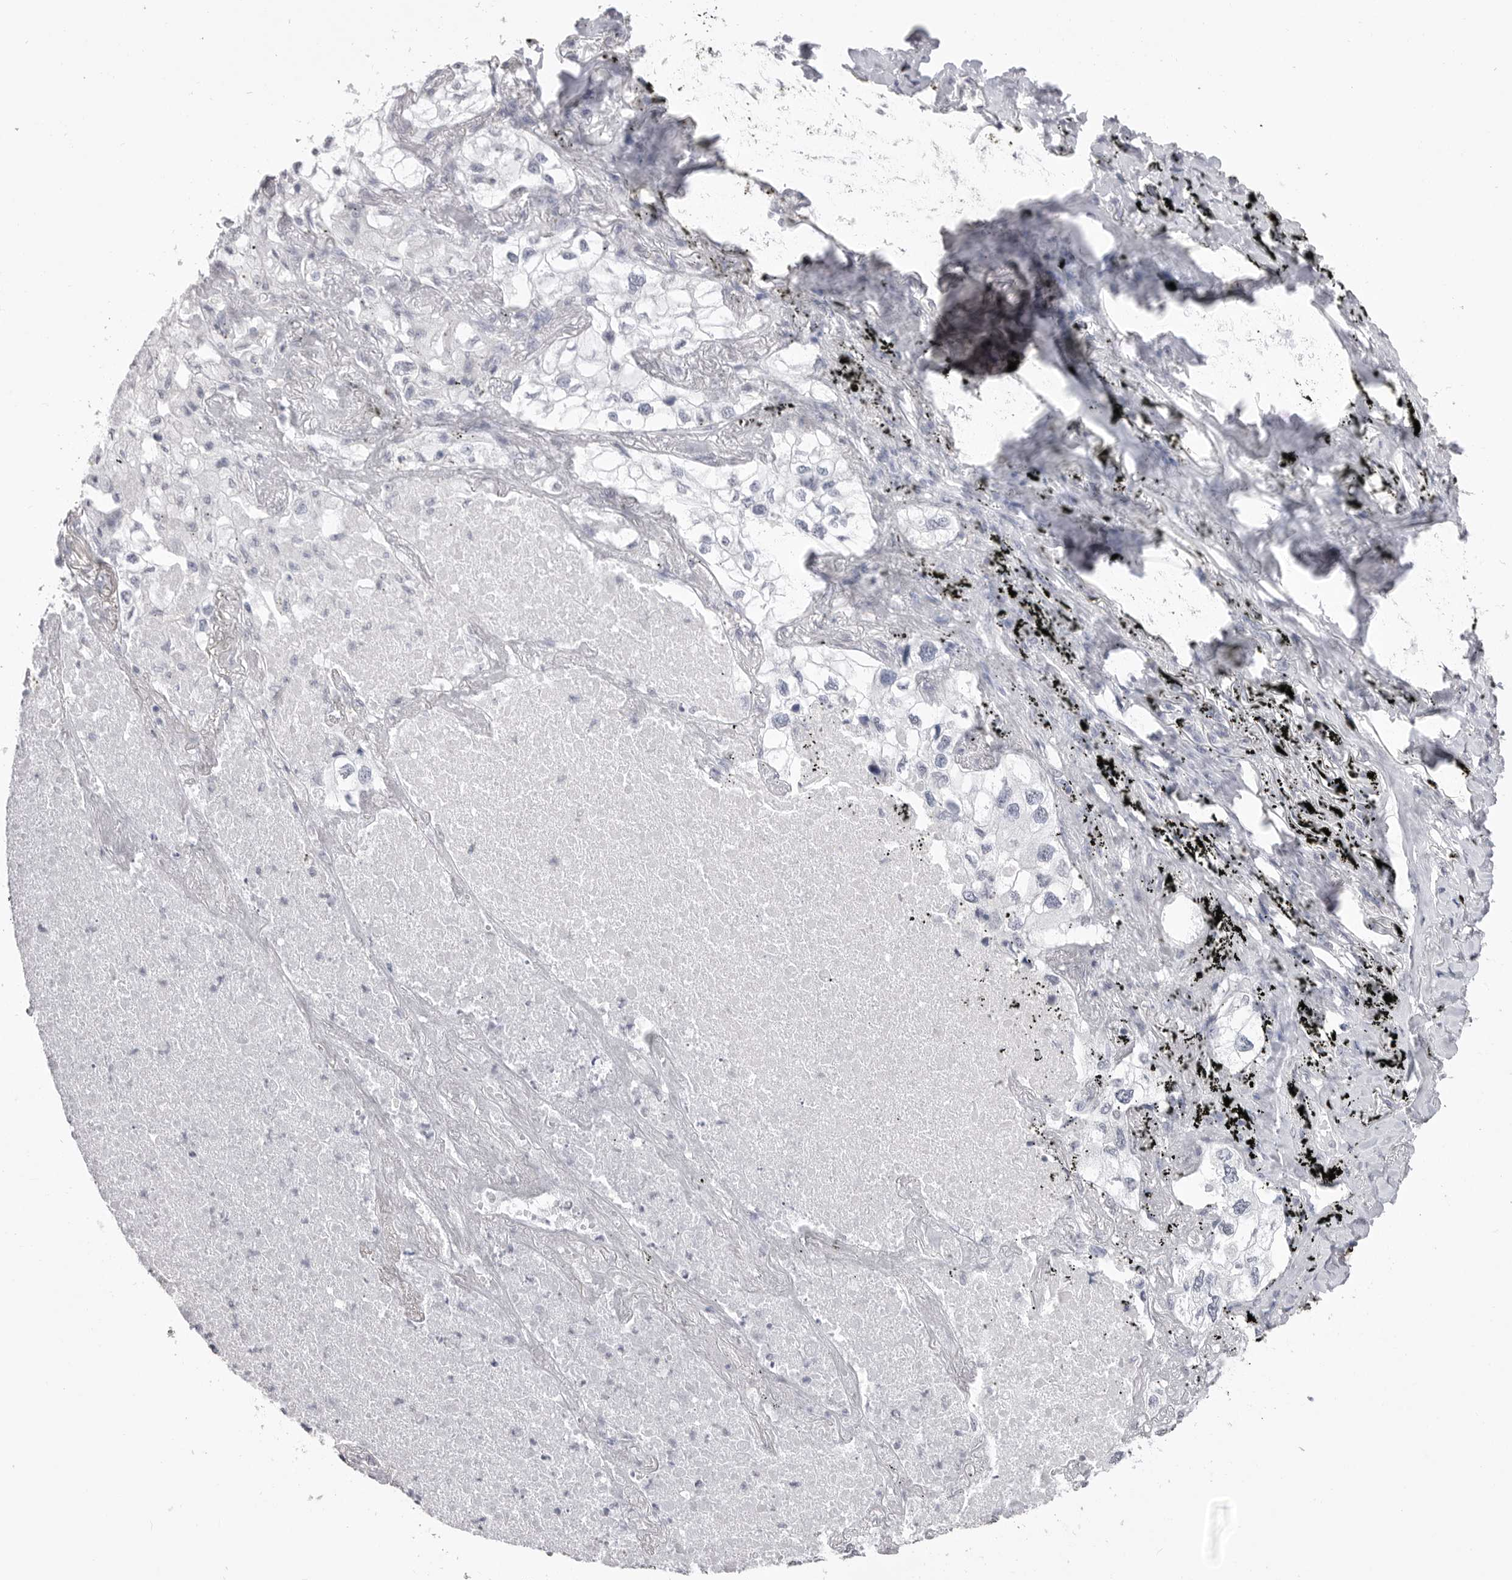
{"staining": {"intensity": "negative", "quantity": "none", "location": "none"}, "tissue": "lung cancer", "cell_type": "Tumor cells", "image_type": "cancer", "snomed": [{"axis": "morphology", "description": "Adenocarcinoma, NOS"}, {"axis": "topography", "description": "Lung"}], "caption": "The image reveals no significant positivity in tumor cells of lung cancer (adenocarcinoma).", "gene": "ICAM5", "patient": {"sex": "male", "age": 63}}